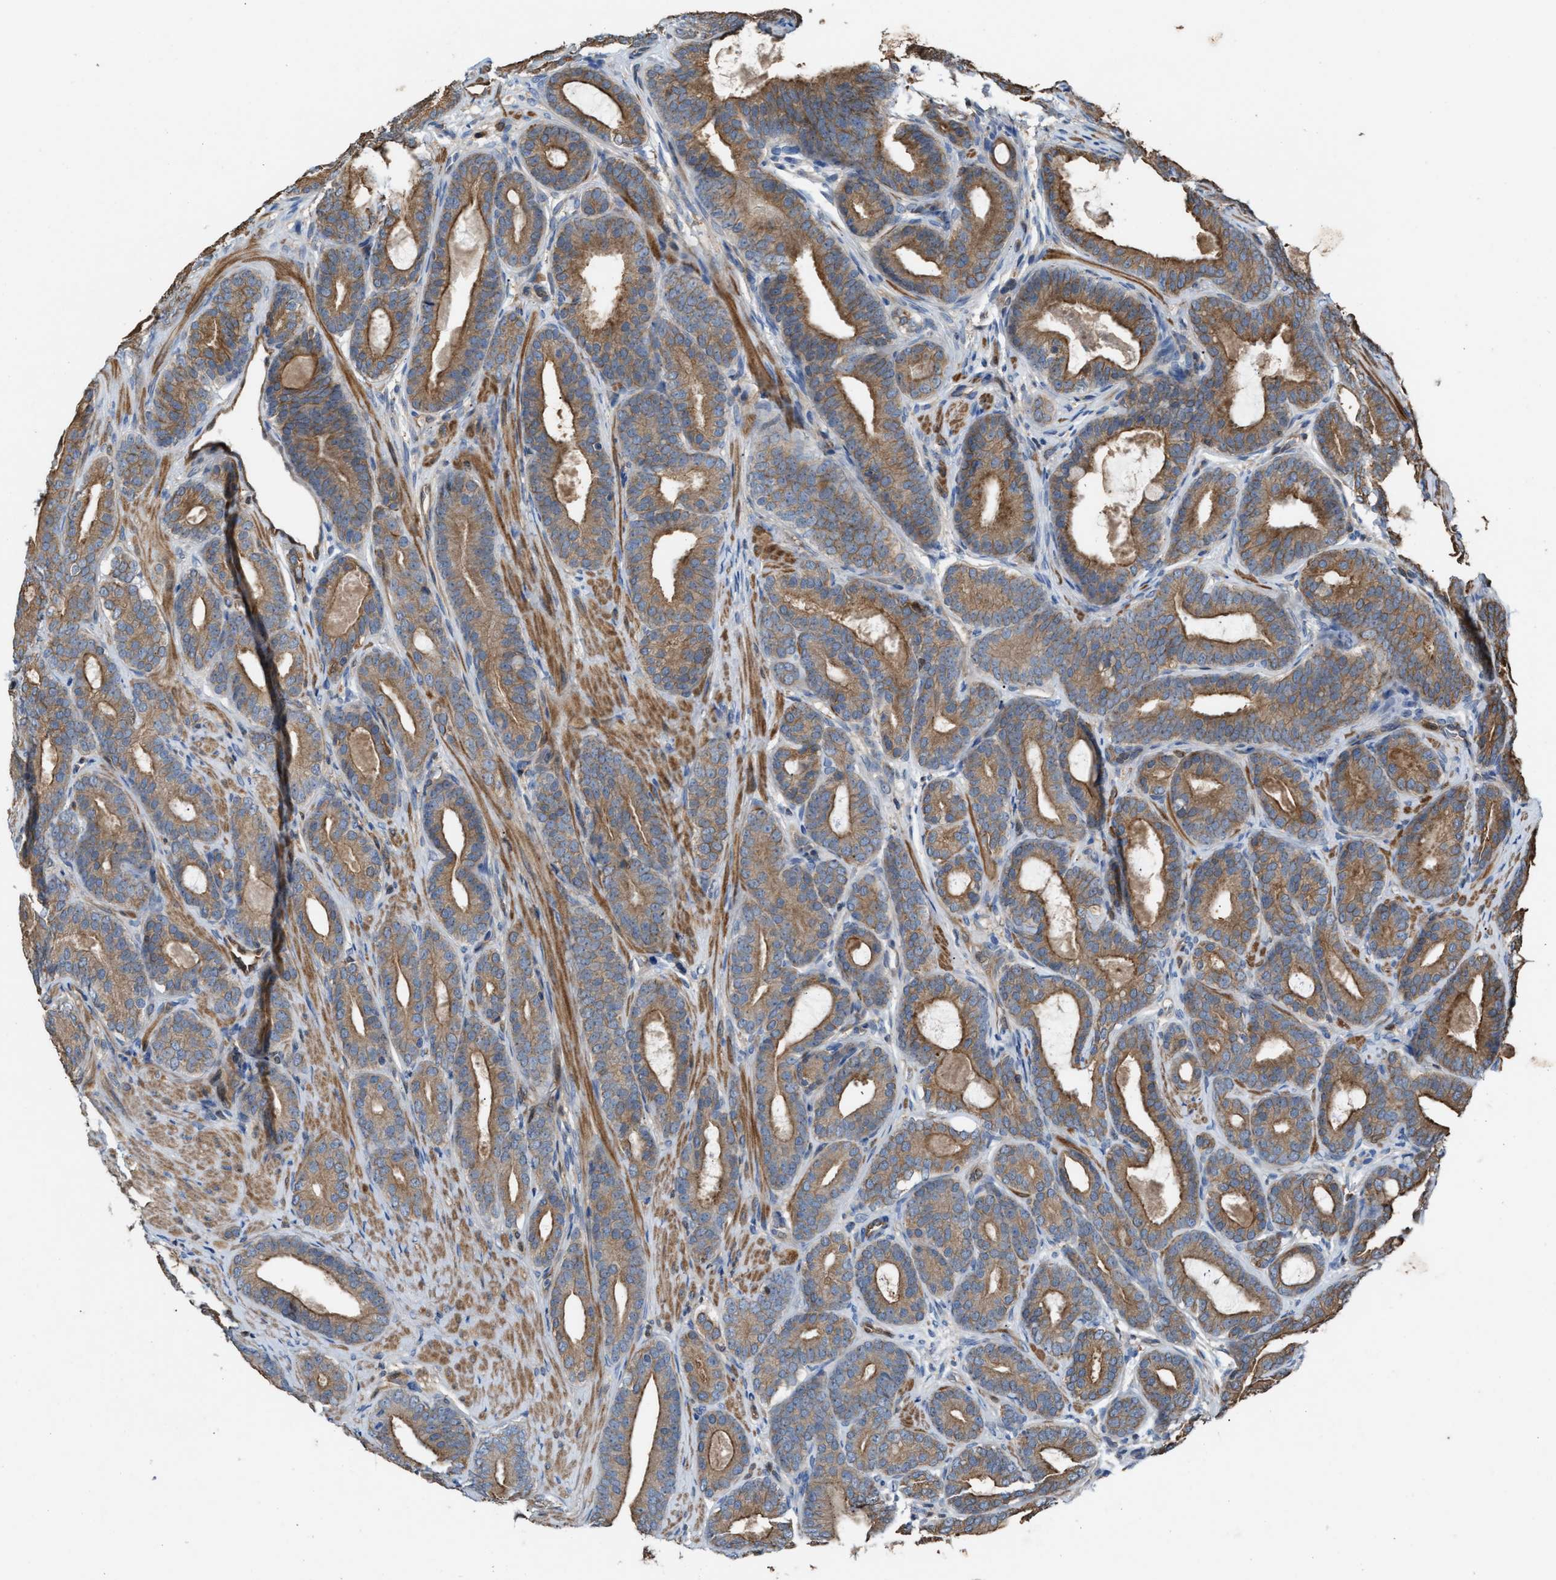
{"staining": {"intensity": "moderate", "quantity": ">75%", "location": "cytoplasmic/membranous"}, "tissue": "prostate cancer", "cell_type": "Tumor cells", "image_type": "cancer", "snomed": [{"axis": "morphology", "description": "Adenocarcinoma, High grade"}, {"axis": "topography", "description": "Prostate"}], "caption": "A histopathology image of prostate high-grade adenocarcinoma stained for a protein displays moderate cytoplasmic/membranous brown staining in tumor cells.", "gene": "TPK1", "patient": {"sex": "male", "age": 60}}